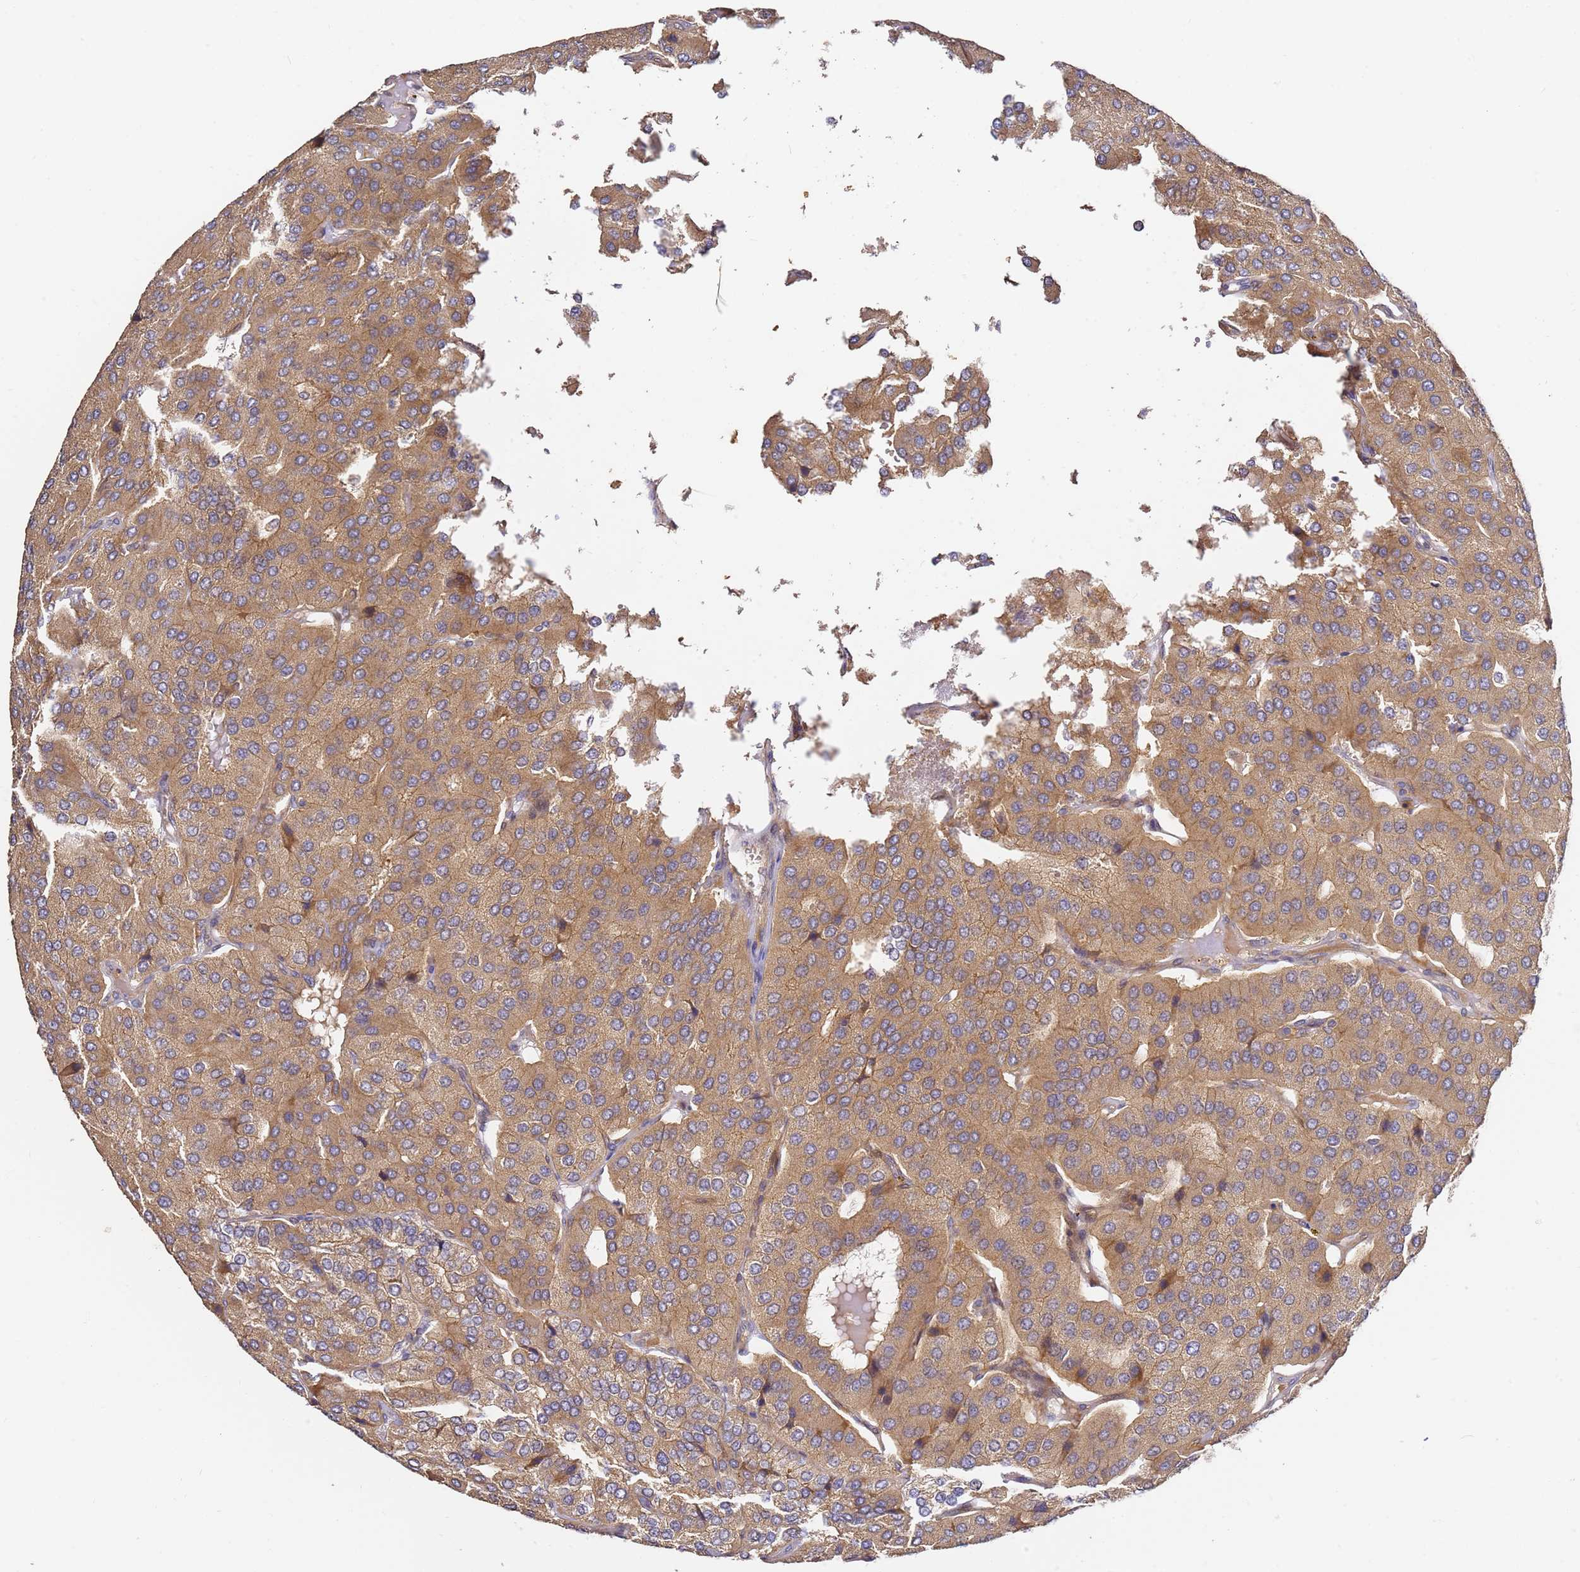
{"staining": {"intensity": "moderate", "quantity": ">75%", "location": "cytoplasmic/membranous"}, "tissue": "parathyroid gland", "cell_type": "Glandular cells", "image_type": "normal", "snomed": [{"axis": "morphology", "description": "Normal tissue, NOS"}, {"axis": "morphology", "description": "Adenoma, NOS"}, {"axis": "topography", "description": "Parathyroid gland"}], "caption": "Glandular cells display moderate cytoplasmic/membranous staining in approximately >75% of cells in benign parathyroid gland. (IHC, brightfield microscopy, high magnification).", "gene": "OSBPL2", "patient": {"sex": "female", "age": 86}}